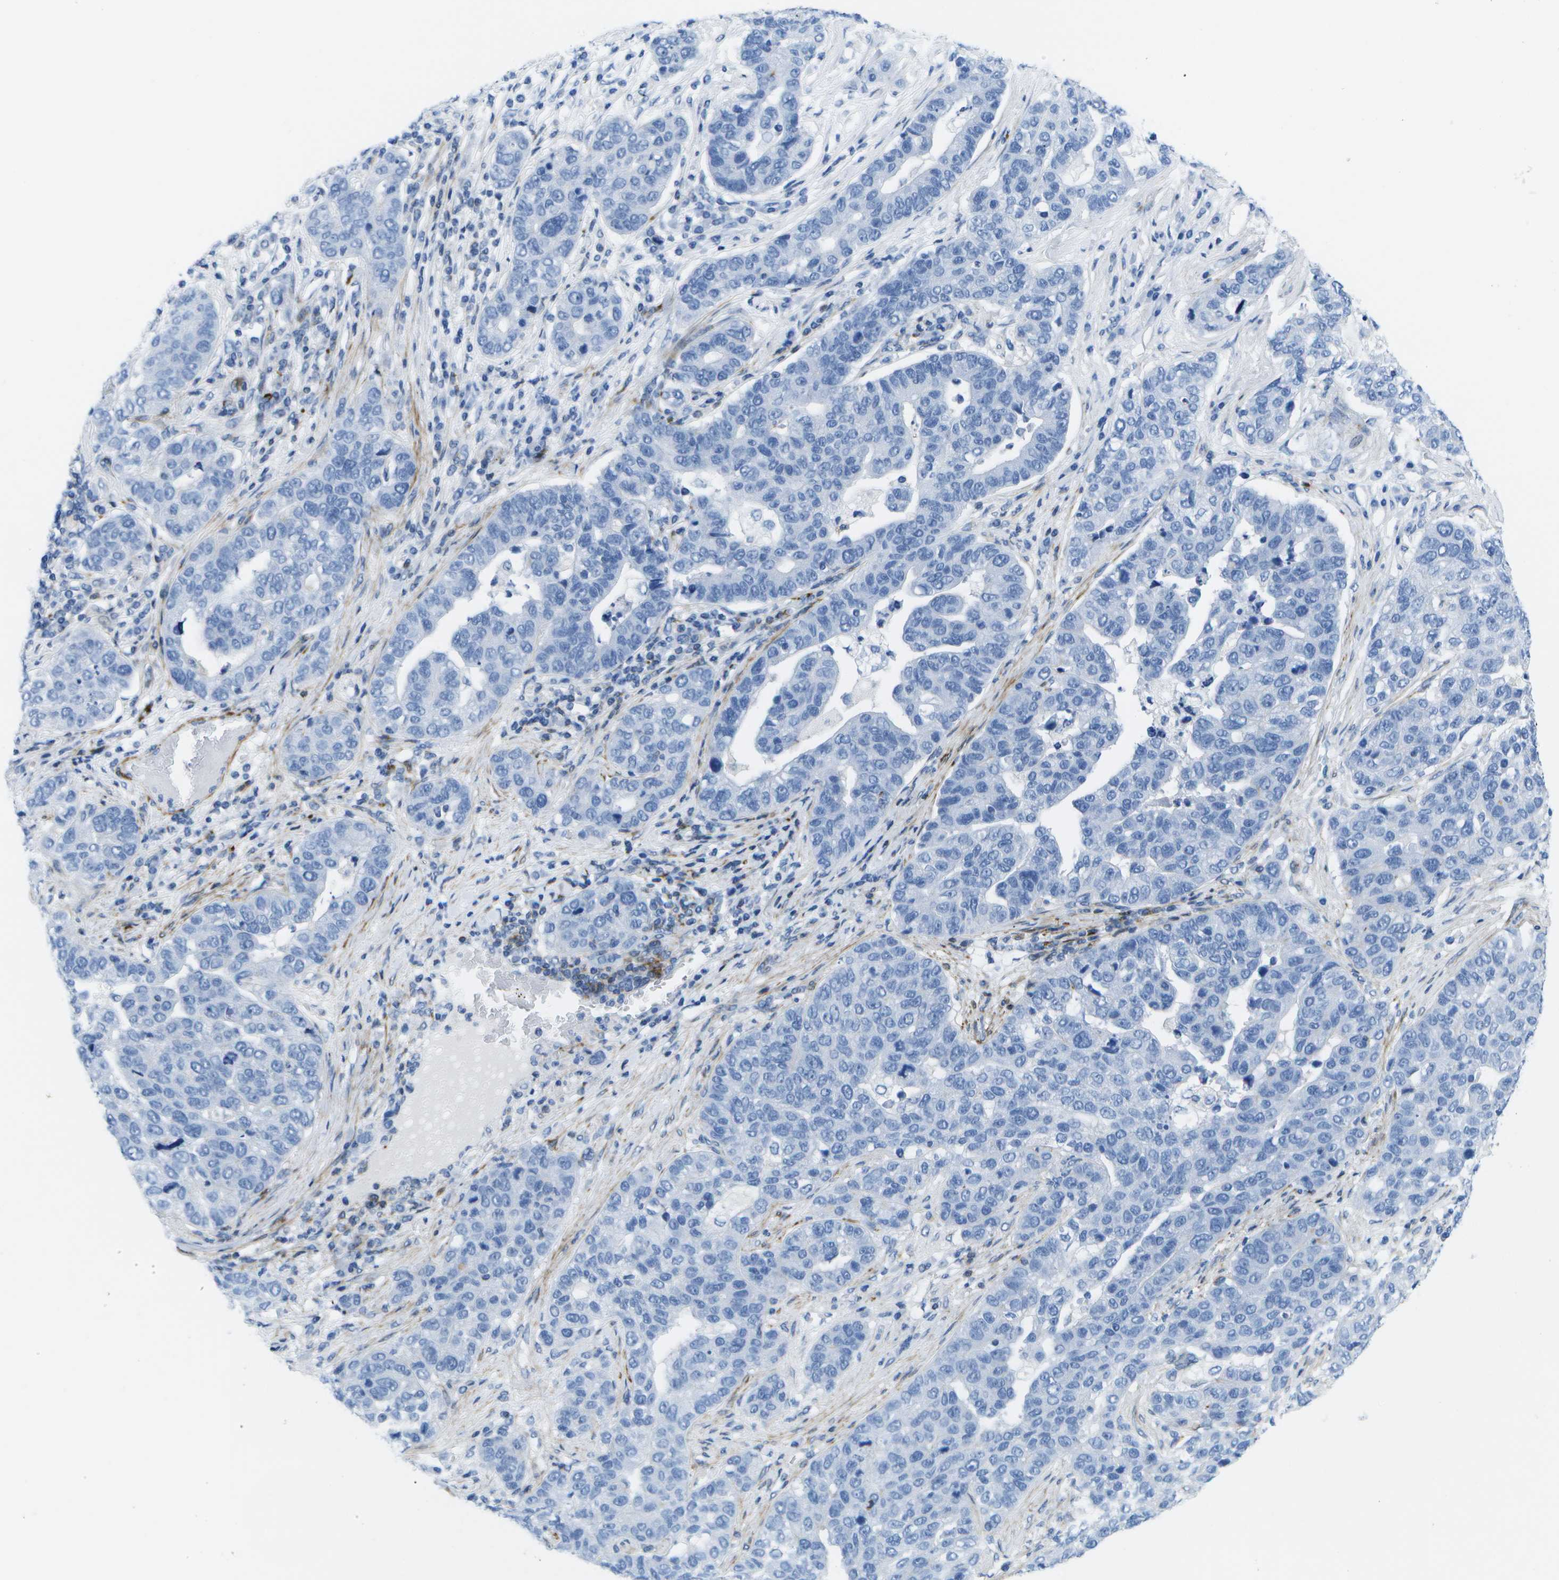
{"staining": {"intensity": "negative", "quantity": "none", "location": "none"}, "tissue": "pancreatic cancer", "cell_type": "Tumor cells", "image_type": "cancer", "snomed": [{"axis": "morphology", "description": "Adenocarcinoma, NOS"}, {"axis": "topography", "description": "Pancreas"}], "caption": "The immunohistochemistry (IHC) image has no significant staining in tumor cells of pancreatic cancer (adenocarcinoma) tissue.", "gene": "ADGRG6", "patient": {"sex": "female", "age": 61}}